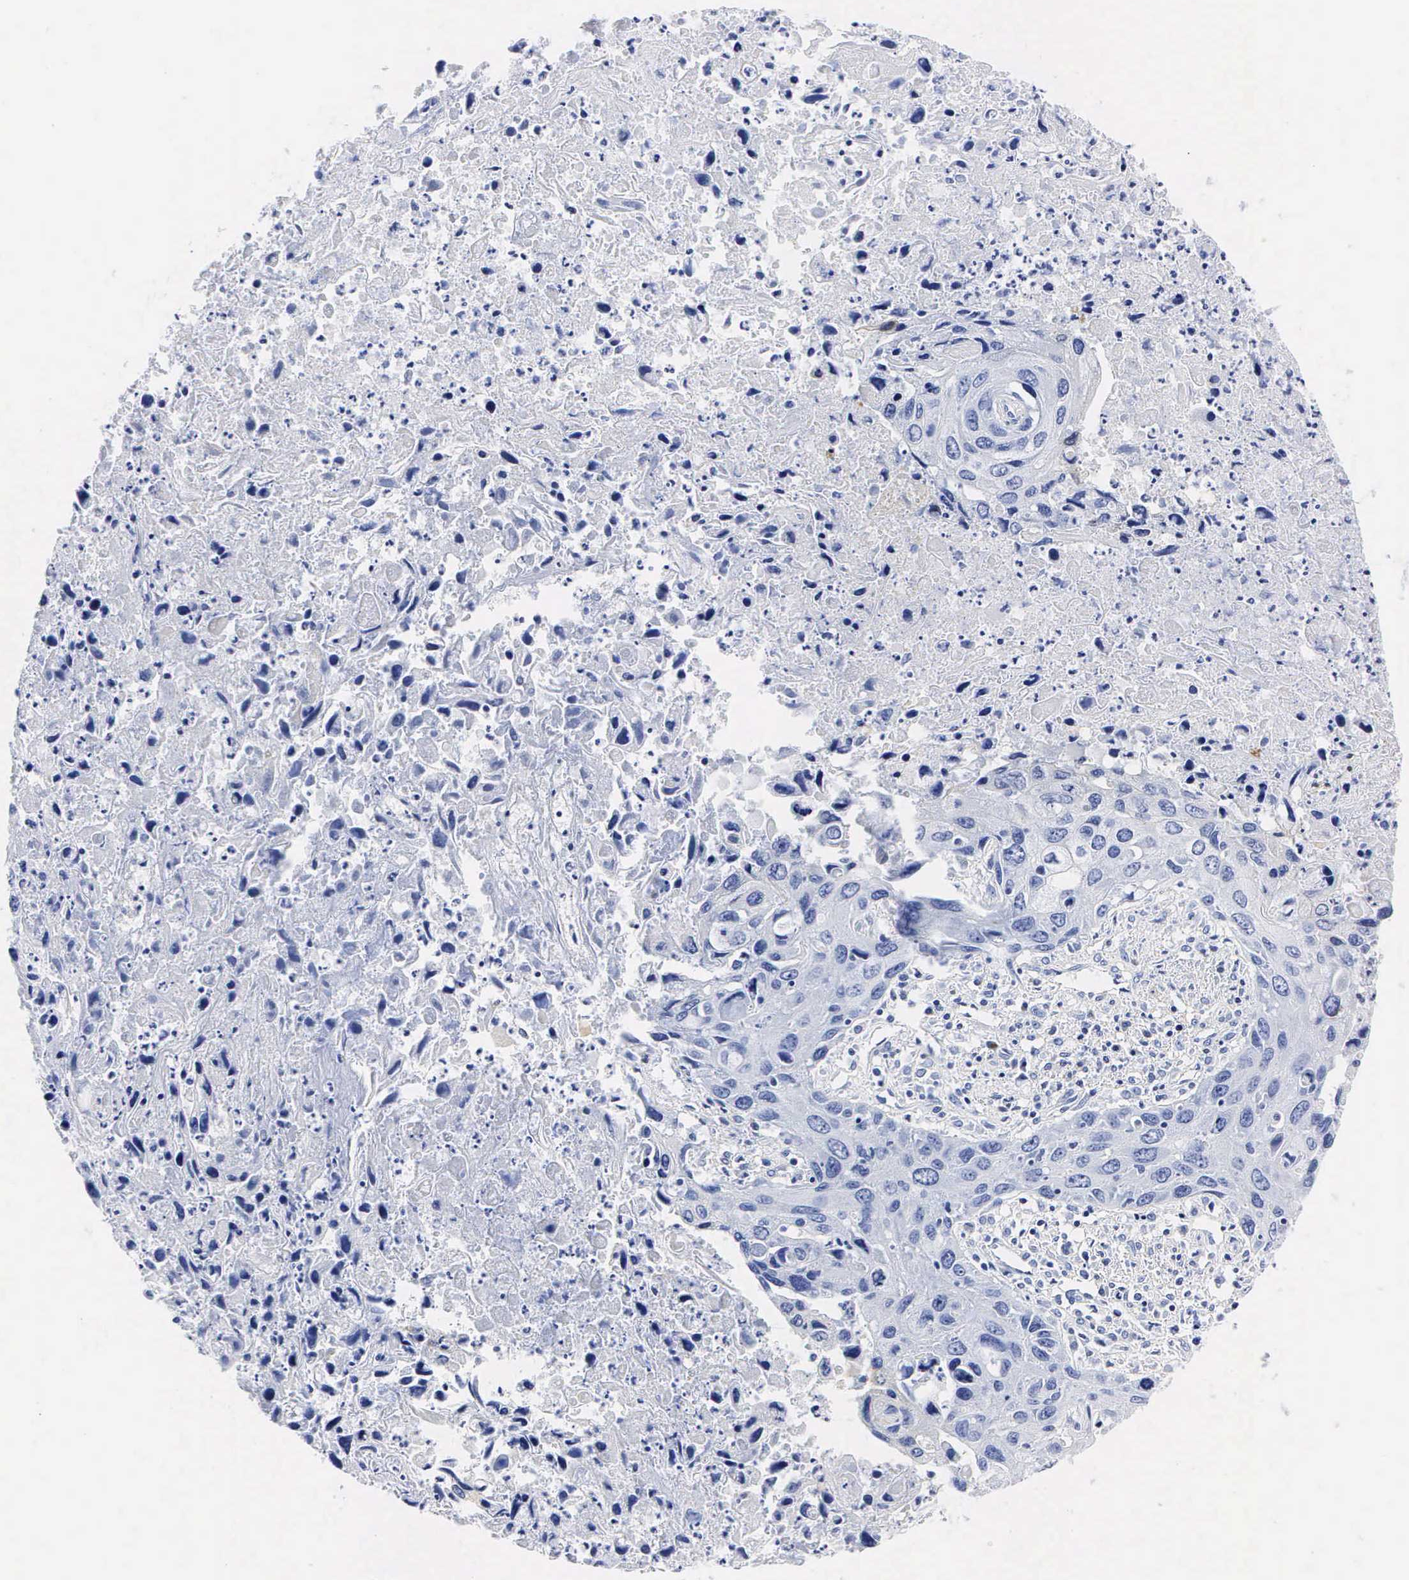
{"staining": {"intensity": "negative", "quantity": "none", "location": "none"}, "tissue": "urothelial cancer", "cell_type": "Tumor cells", "image_type": "cancer", "snomed": [{"axis": "morphology", "description": "Urothelial carcinoma, High grade"}, {"axis": "topography", "description": "Urinary bladder"}], "caption": "Tumor cells show no significant protein positivity in urothelial cancer. The staining is performed using DAB (3,3'-diaminobenzidine) brown chromogen with nuclei counter-stained in using hematoxylin.", "gene": "ENO2", "patient": {"sex": "male", "age": 71}}